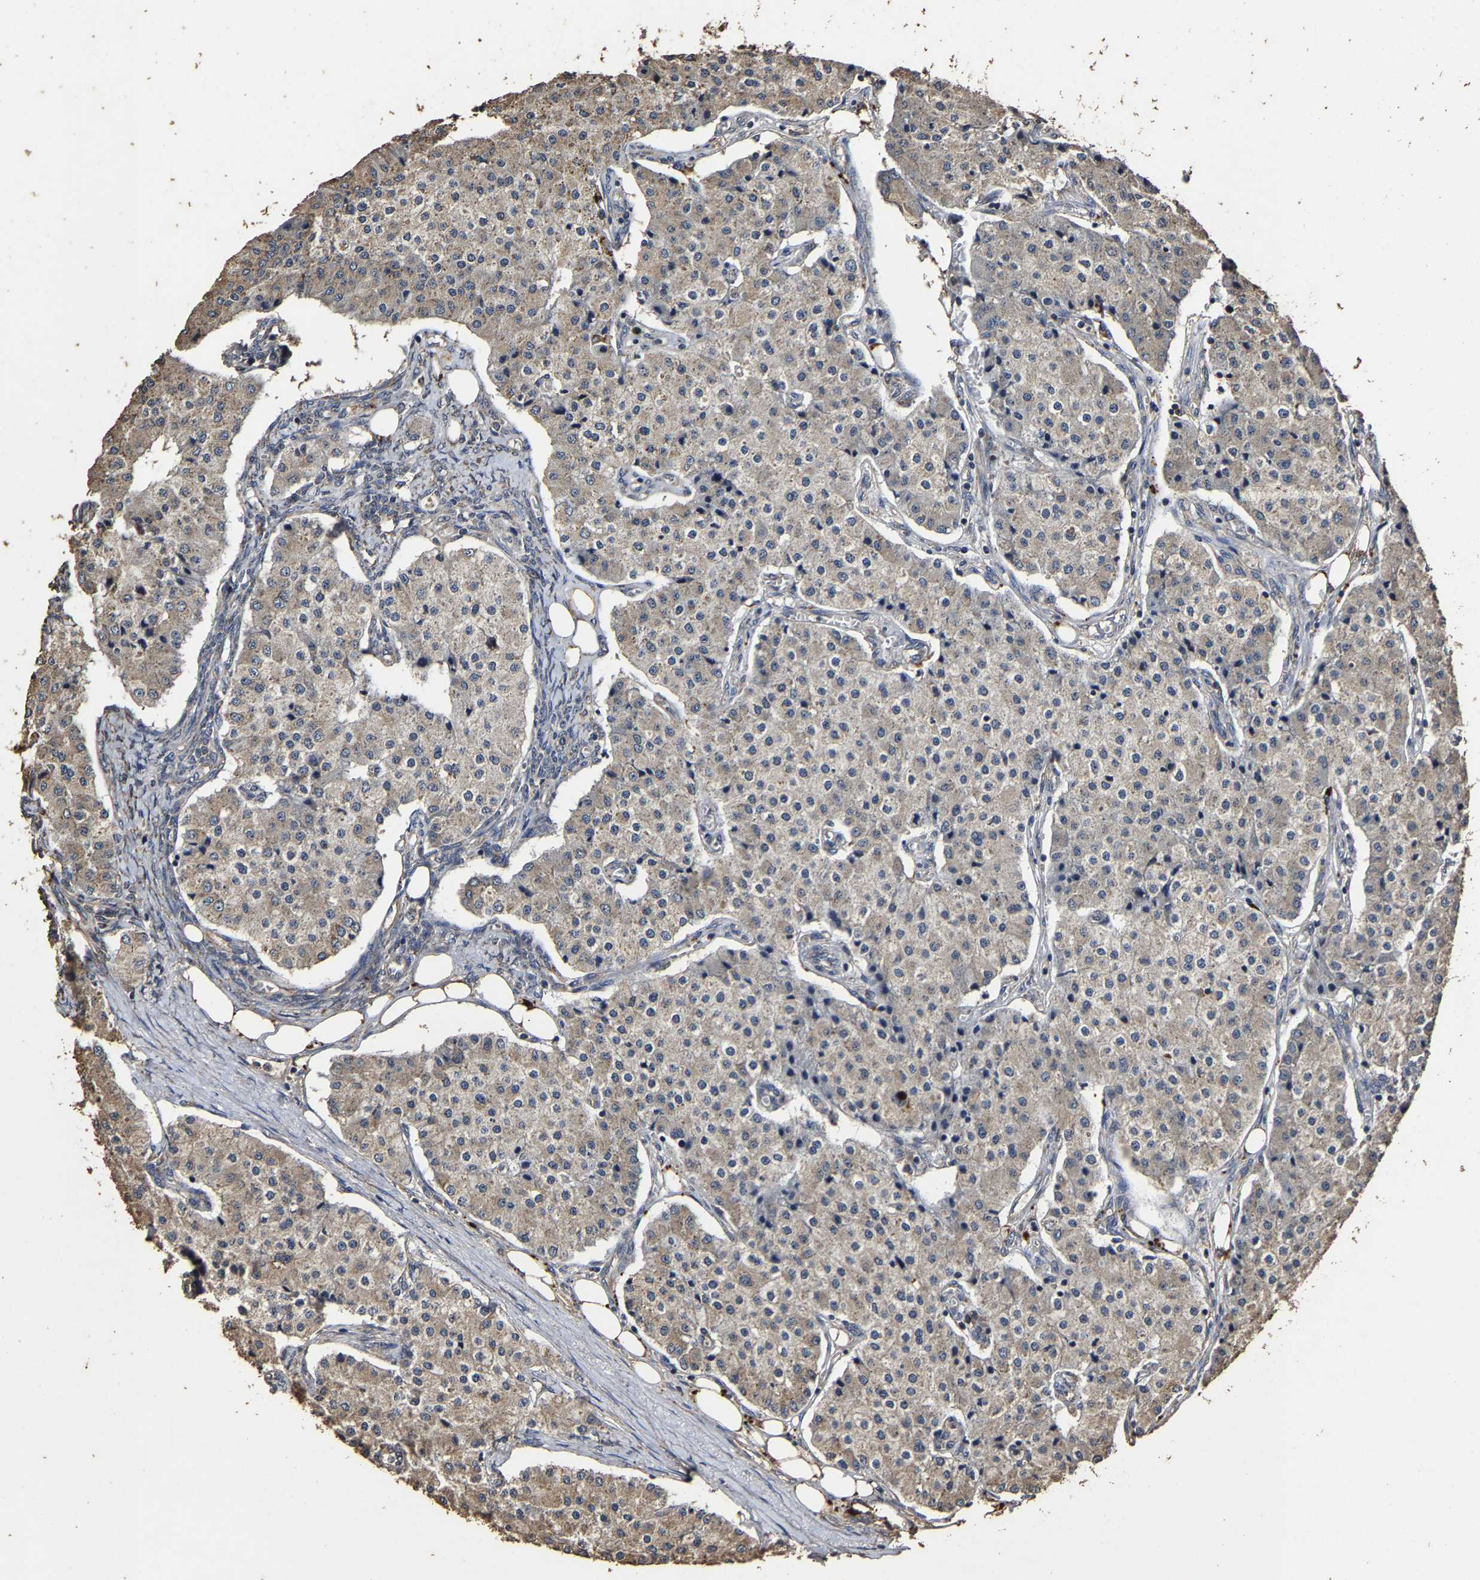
{"staining": {"intensity": "weak", "quantity": ">75%", "location": "cytoplasmic/membranous"}, "tissue": "carcinoid", "cell_type": "Tumor cells", "image_type": "cancer", "snomed": [{"axis": "morphology", "description": "Carcinoid, malignant, NOS"}, {"axis": "topography", "description": "Colon"}], "caption": "Weak cytoplasmic/membranous expression is seen in about >75% of tumor cells in malignant carcinoid.", "gene": "PPM1K", "patient": {"sex": "female", "age": 52}}